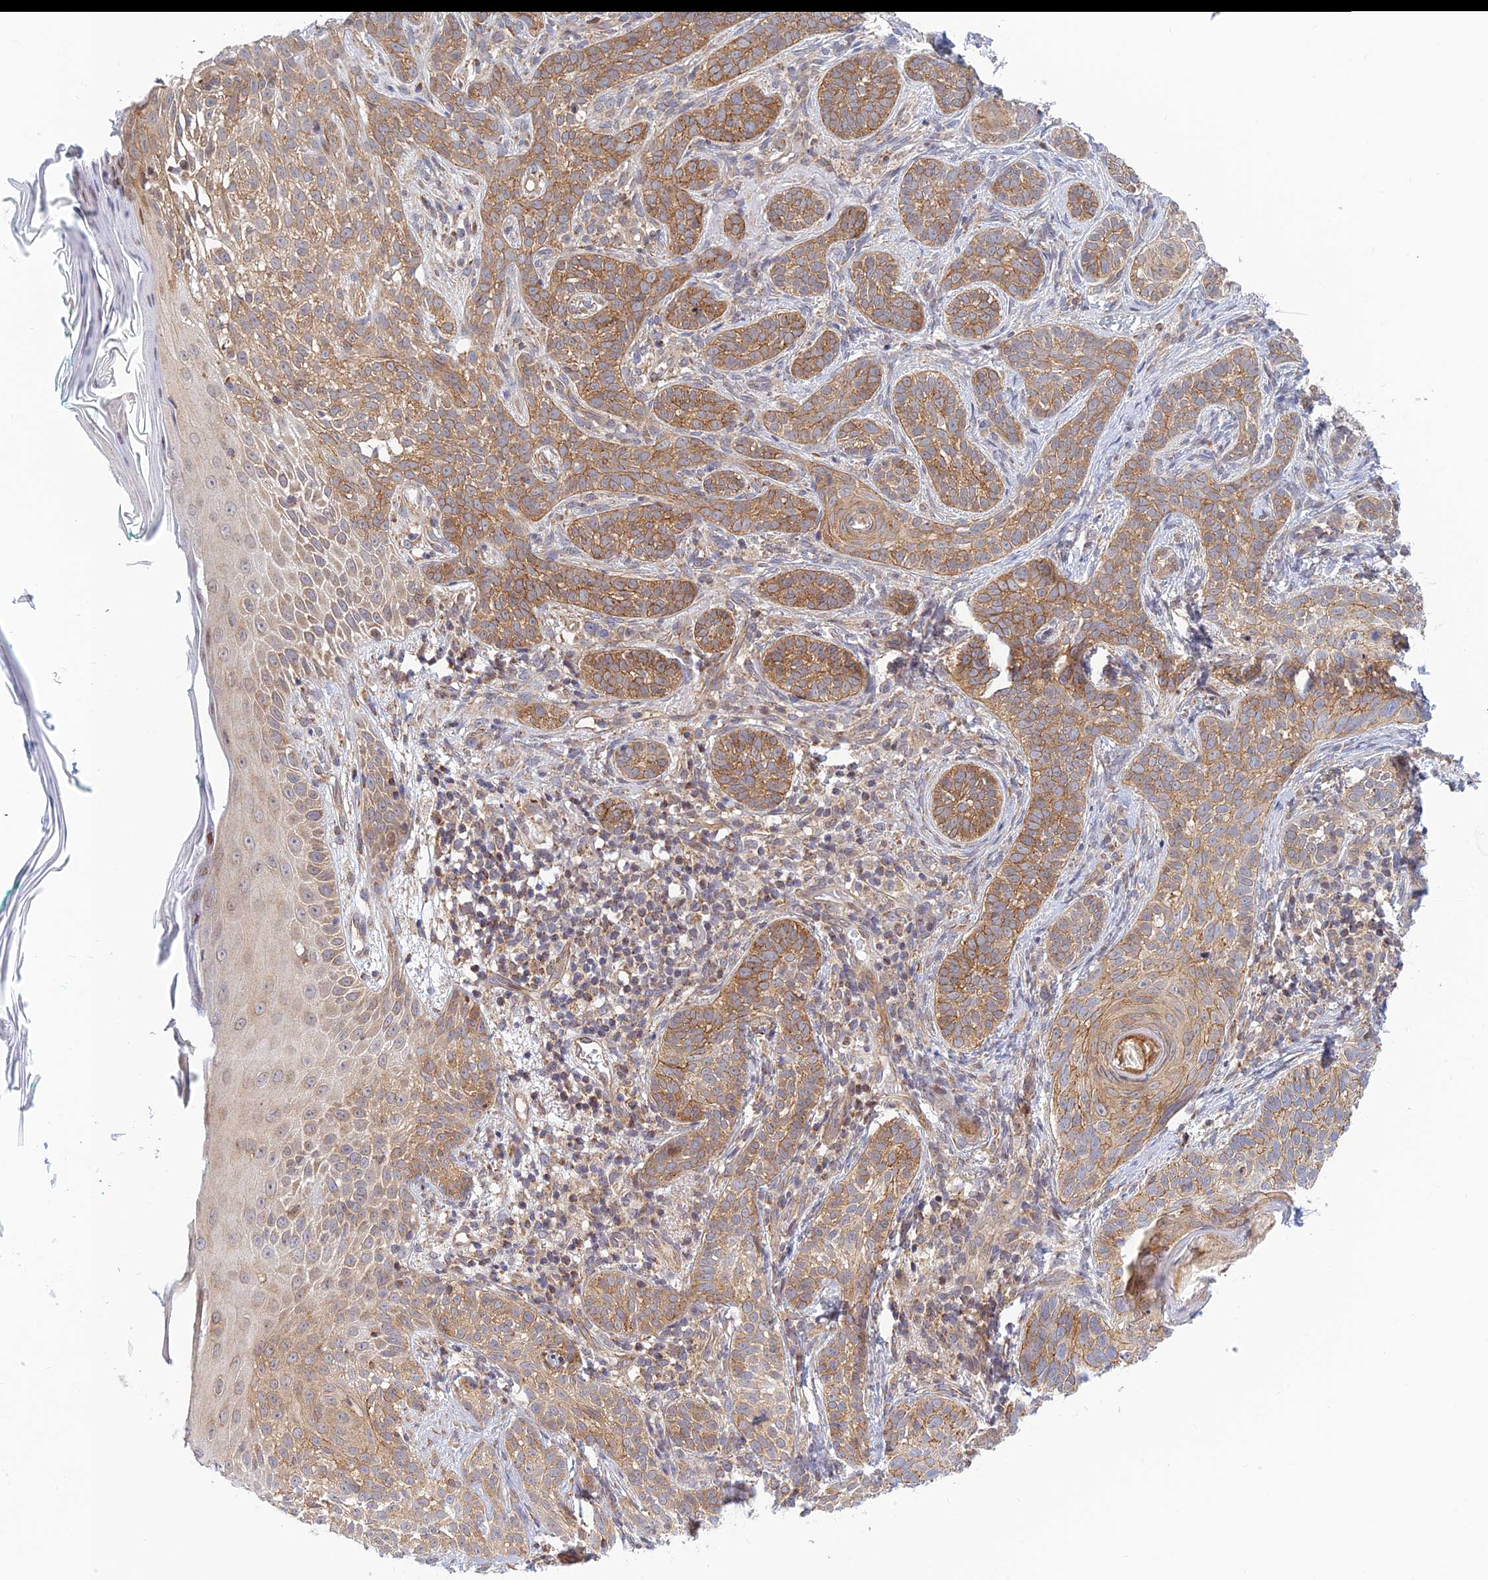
{"staining": {"intensity": "moderate", "quantity": ">75%", "location": "cytoplasmic/membranous"}, "tissue": "skin cancer", "cell_type": "Tumor cells", "image_type": "cancer", "snomed": [{"axis": "morphology", "description": "Basal cell carcinoma"}, {"axis": "topography", "description": "Skin"}], "caption": "Protein expression analysis of skin cancer (basal cell carcinoma) demonstrates moderate cytoplasmic/membranous positivity in about >75% of tumor cells.", "gene": "HOOK2", "patient": {"sex": "male", "age": 71}}